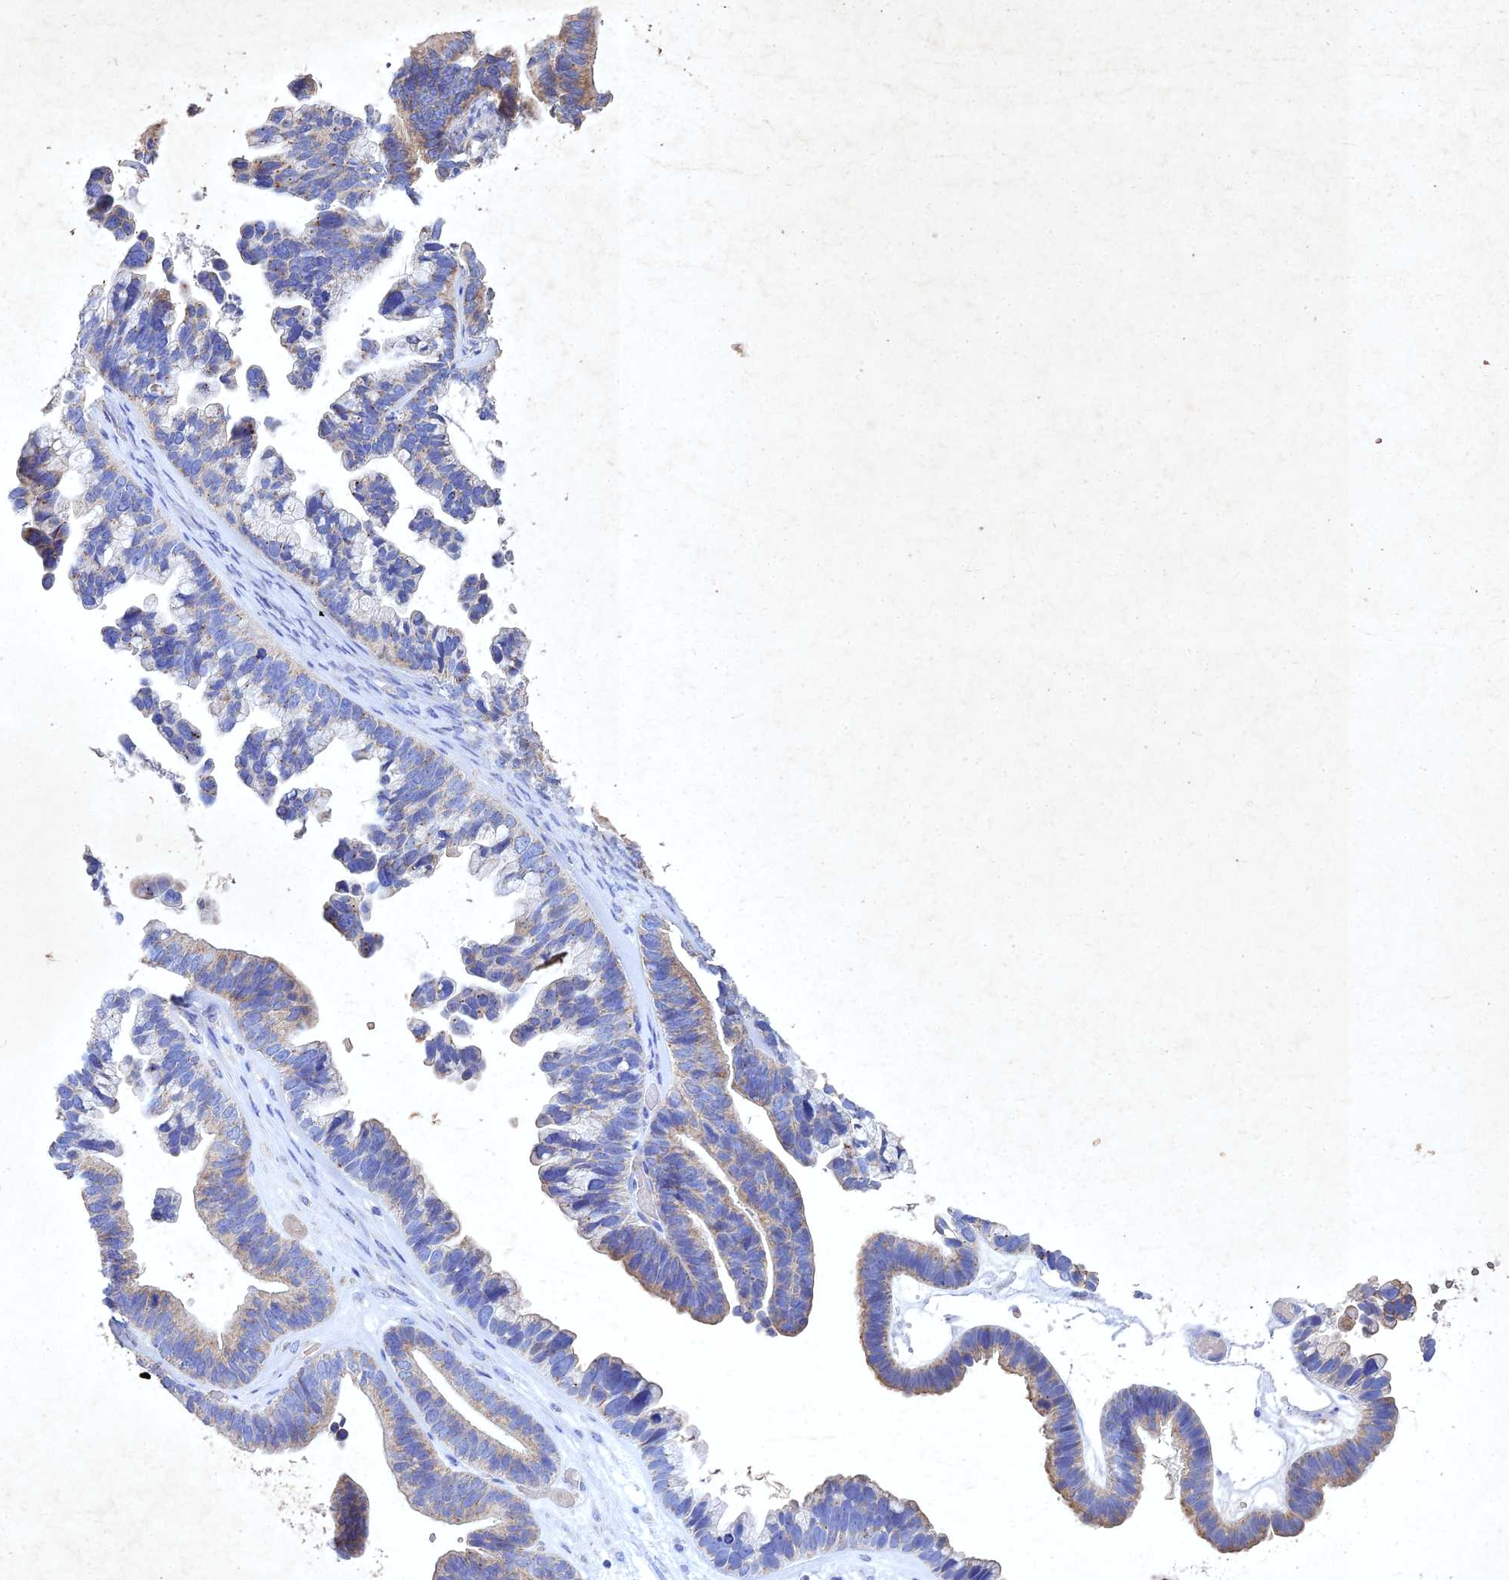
{"staining": {"intensity": "weak", "quantity": "25%-75%", "location": "cytoplasmic/membranous"}, "tissue": "ovarian cancer", "cell_type": "Tumor cells", "image_type": "cancer", "snomed": [{"axis": "morphology", "description": "Cystadenocarcinoma, serous, NOS"}, {"axis": "topography", "description": "Ovary"}], "caption": "Ovarian cancer (serous cystadenocarcinoma) tissue exhibits weak cytoplasmic/membranous expression in approximately 25%-75% of tumor cells", "gene": "NDUFV1", "patient": {"sex": "female", "age": 56}}